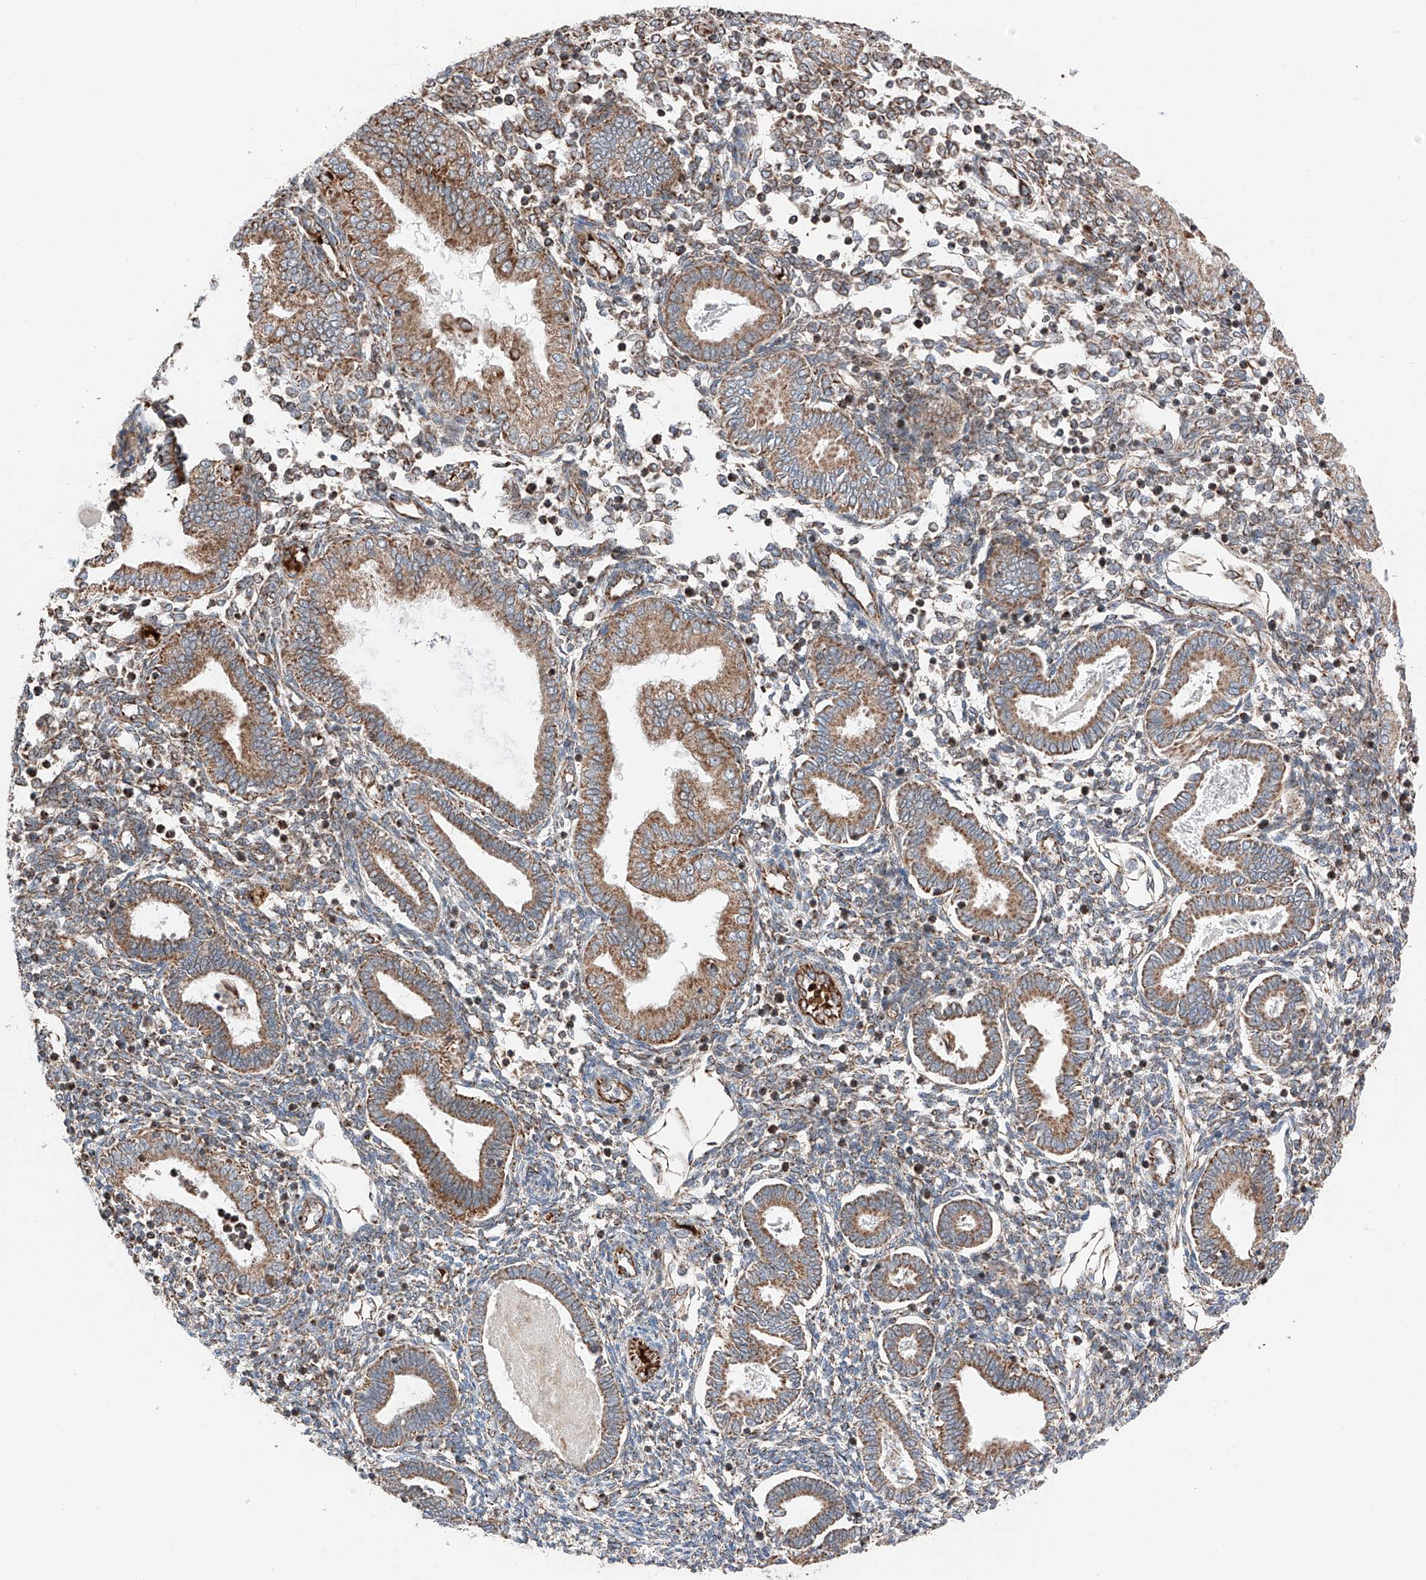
{"staining": {"intensity": "moderate", "quantity": "25%-75%", "location": "cytoplasmic/membranous"}, "tissue": "endometrium", "cell_type": "Cells in endometrial stroma", "image_type": "normal", "snomed": [{"axis": "morphology", "description": "Normal tissue, NOS"}, {"axis": "topography", "description": "Endometrium"}], "caption": "A photomicrograph of human endometrium stained for a protein demonstrates moderate cytoplasmic/membranous brown staining in cells in endometrial stroma. (IHC, brightfield microscopy, high magnification).", "gene": "ZSCAN29", "patient": {"sex": "female", "age": 53}}